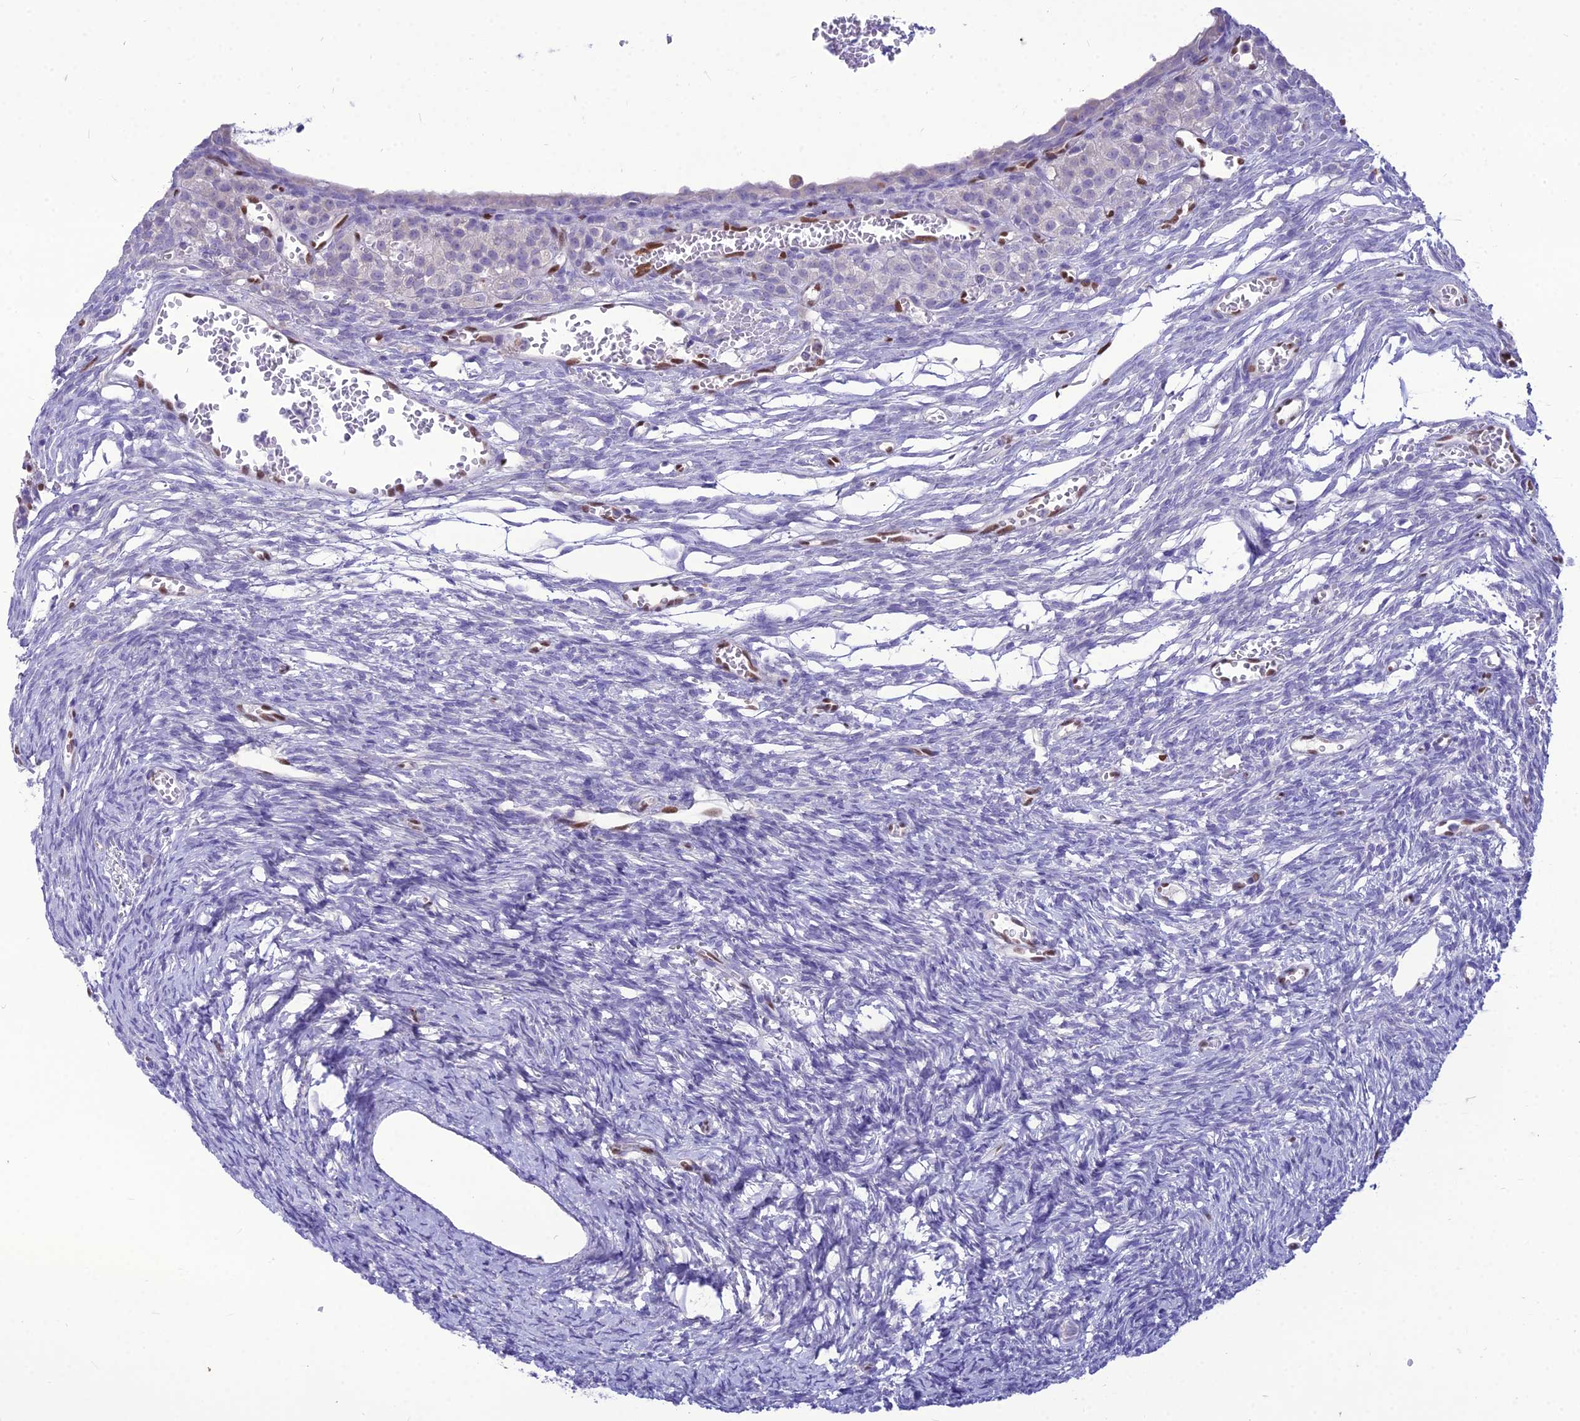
{"staining": {"intensity": "negative", "quantity": "none", "location": "none"}, "tissue": "ovary", "cell_type": "Follicle cells", "image_type": "normal", "snomed": [{"axis": "morphology", "description": "Normal tissue, NOS"}, {"axis": "topography", "description": "Ovary"}], "caption": "Follicle cells show no significant protein staining in benign ovary.", "gene": "NOVA2", "patient": {"sex": "female", "age": 39}}